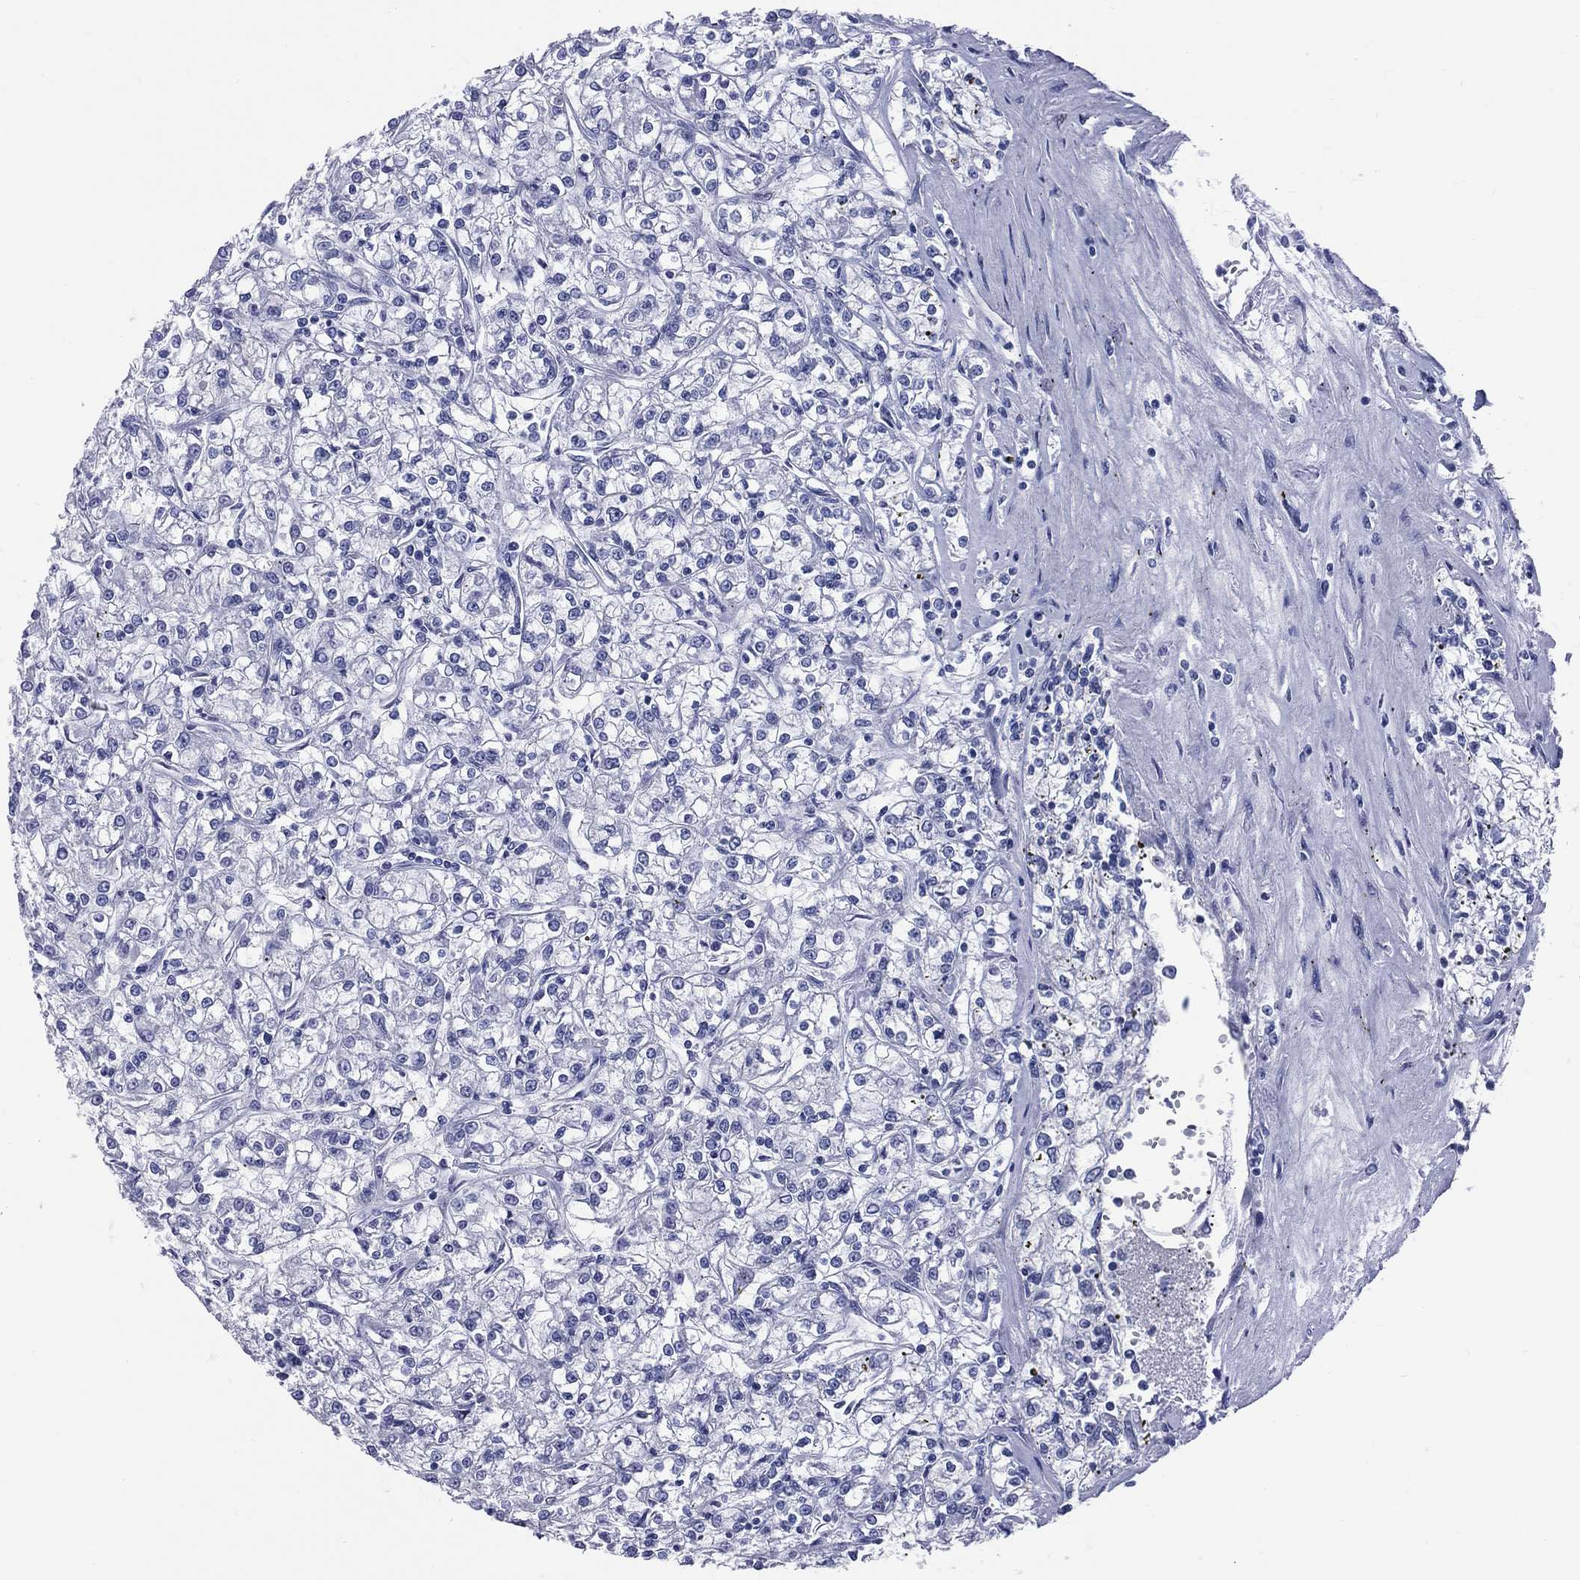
{"staining": {"intensity": "negative", "quantity": "none", "location": "none"}, "tissue": "renal cancer", "cell_type": "Tumor cells", "image_type": "cancer", "snomed": [{"axis": "morphology", "description": "Adenocarcinoma, NOS"}, {"axis": "topography", "description": "Kidney"}], "caption": "Tumor cells are negative for brown protein staining in renal cancer (adenocarcinoma).", "gene": "CYLC1", "patient": {"sex": "female", "age": 59}}